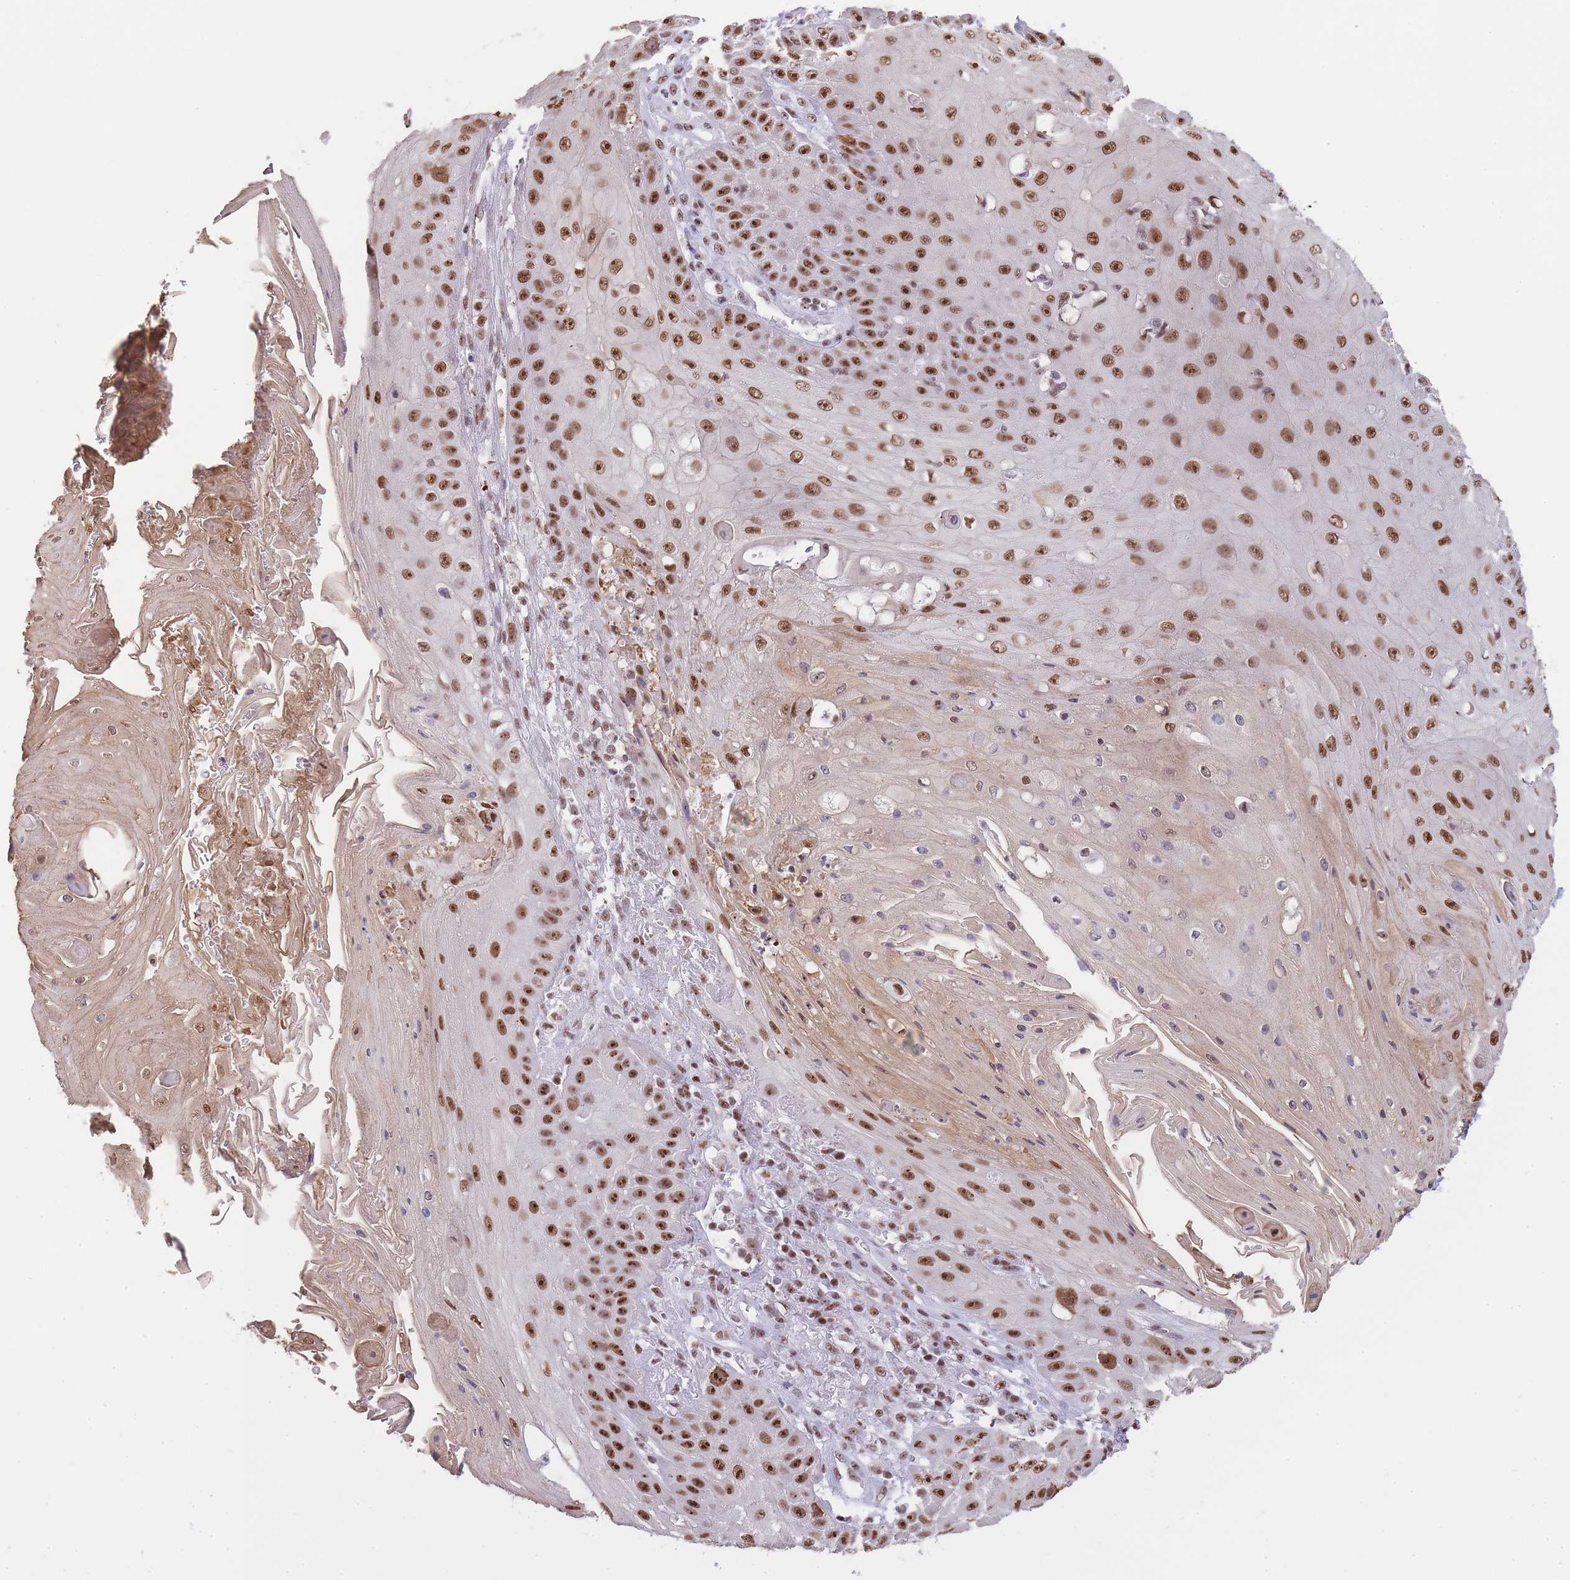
{"staining": {"intensity": "strong", "quantity": ">75%", "location": "nuclear"}, "tissue": "skin cancer", "cell_type": "Tumor cells", "image_type": "cancer", "snomed": [{"axis": "morphology", "description": "Squamous cell carcinoma, NOS"}, {"axis": "topography", "description": "Skin"}], "caption": "Strong nuclear staining is identified in about >75% of tumor cells in skin cancer. The staining is performed using DAB brown chromogen to label protein expression. The nuclei are counter-stained blue using hematoxylin.", "gene": "EVC2", "patient": {"sex": "male", "age": 70}}